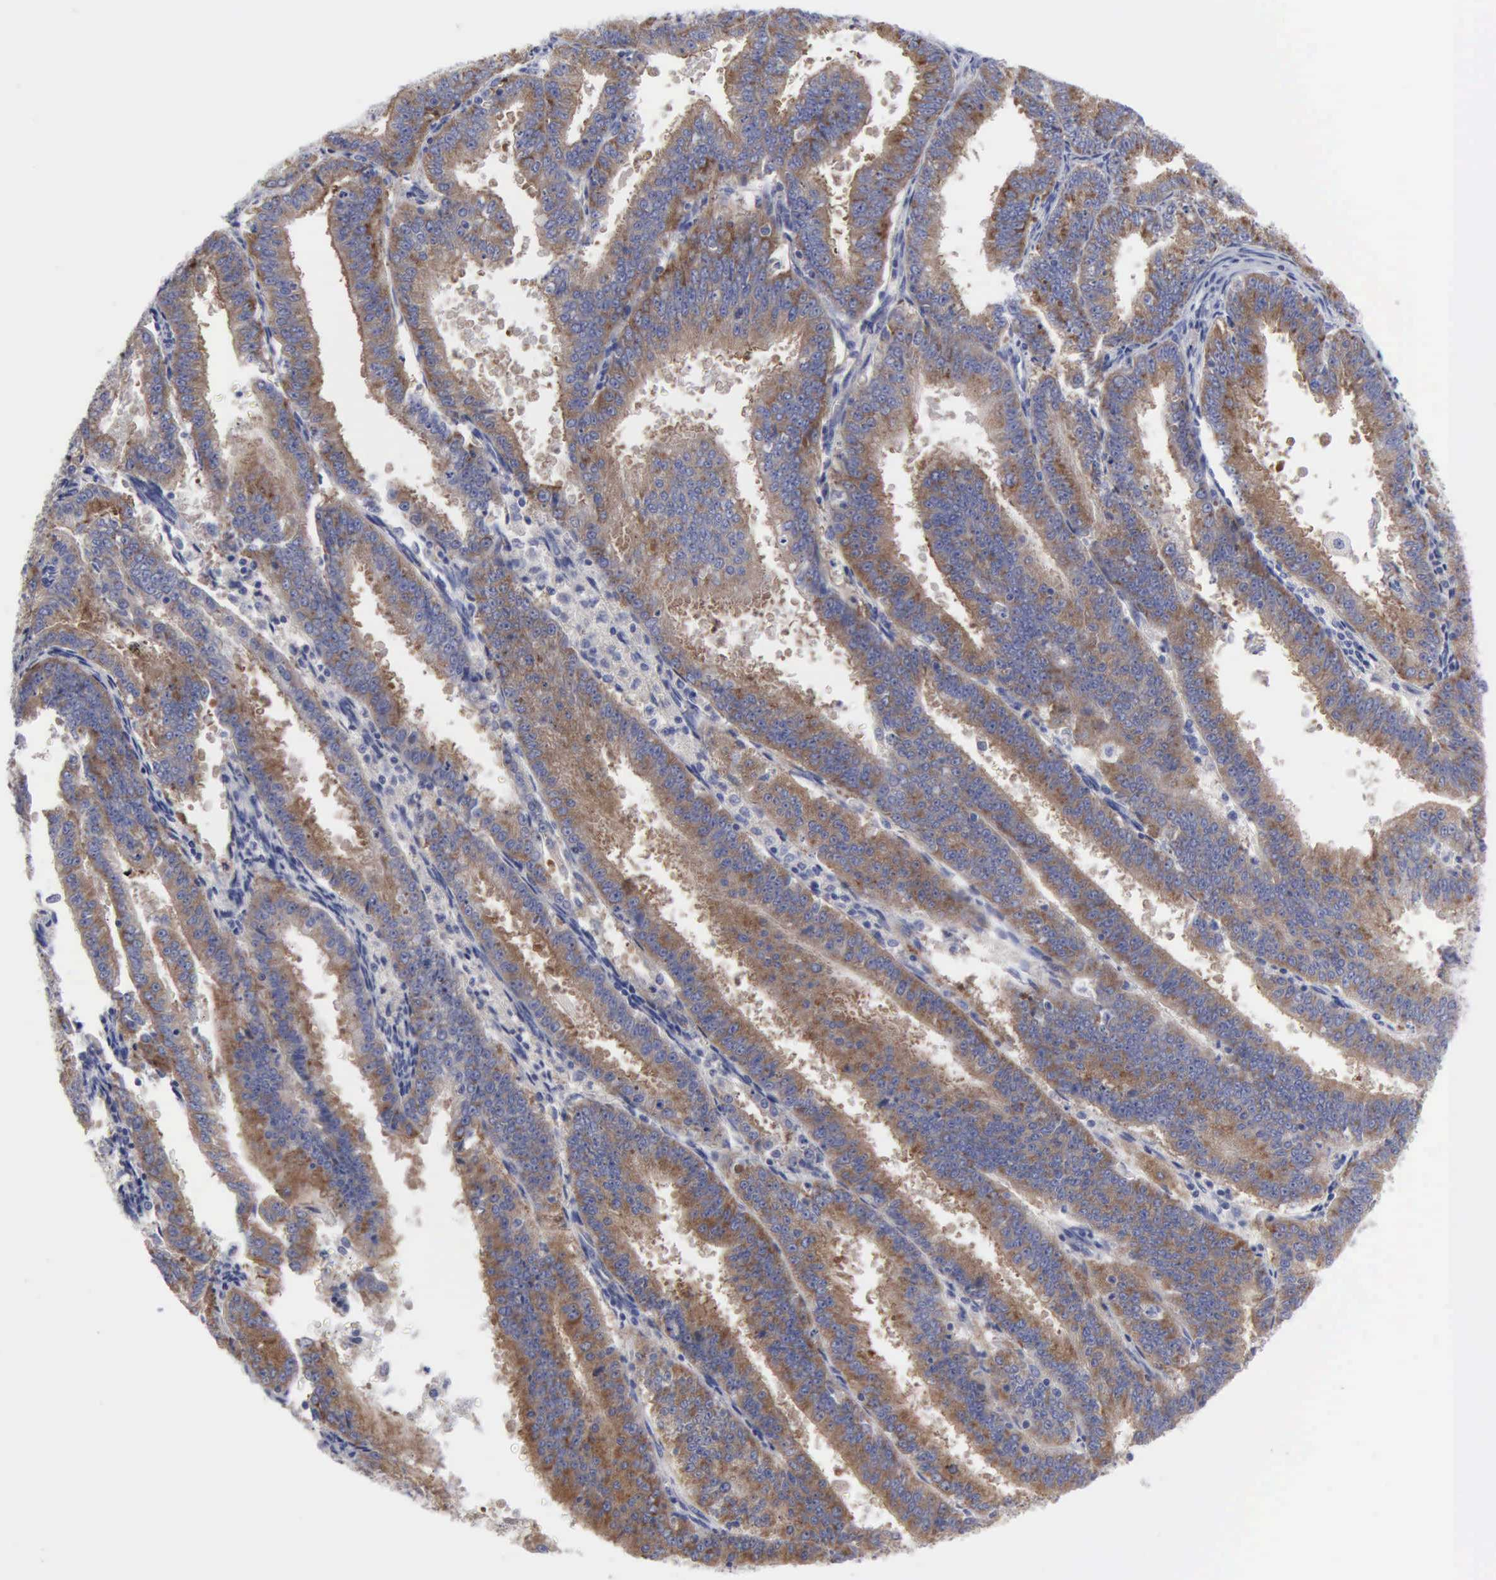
{"staining": {"intensity": "moderate", "quantity": "25%-75%", "location": "cytoplasmic/membranous"}, "tissue": "endometrial cancer", "cell_type": "Tumor cells", "image_type": "cancer", "snomed": [{"axis": "morphology", "description": "Adenocarcinoma, NOS"}, {"axis": "topography", "description": "Endometrium"}], "caption": "Adenocarcinoma (endometrial) stained with DAB immunohistochemistry exhibits medium levels of moderate cytoplasmic/membranous staining in about 25%-75% of tumor cells.", "gene": "TXLNG", "patient": {"sex": "female", "age": 66}}